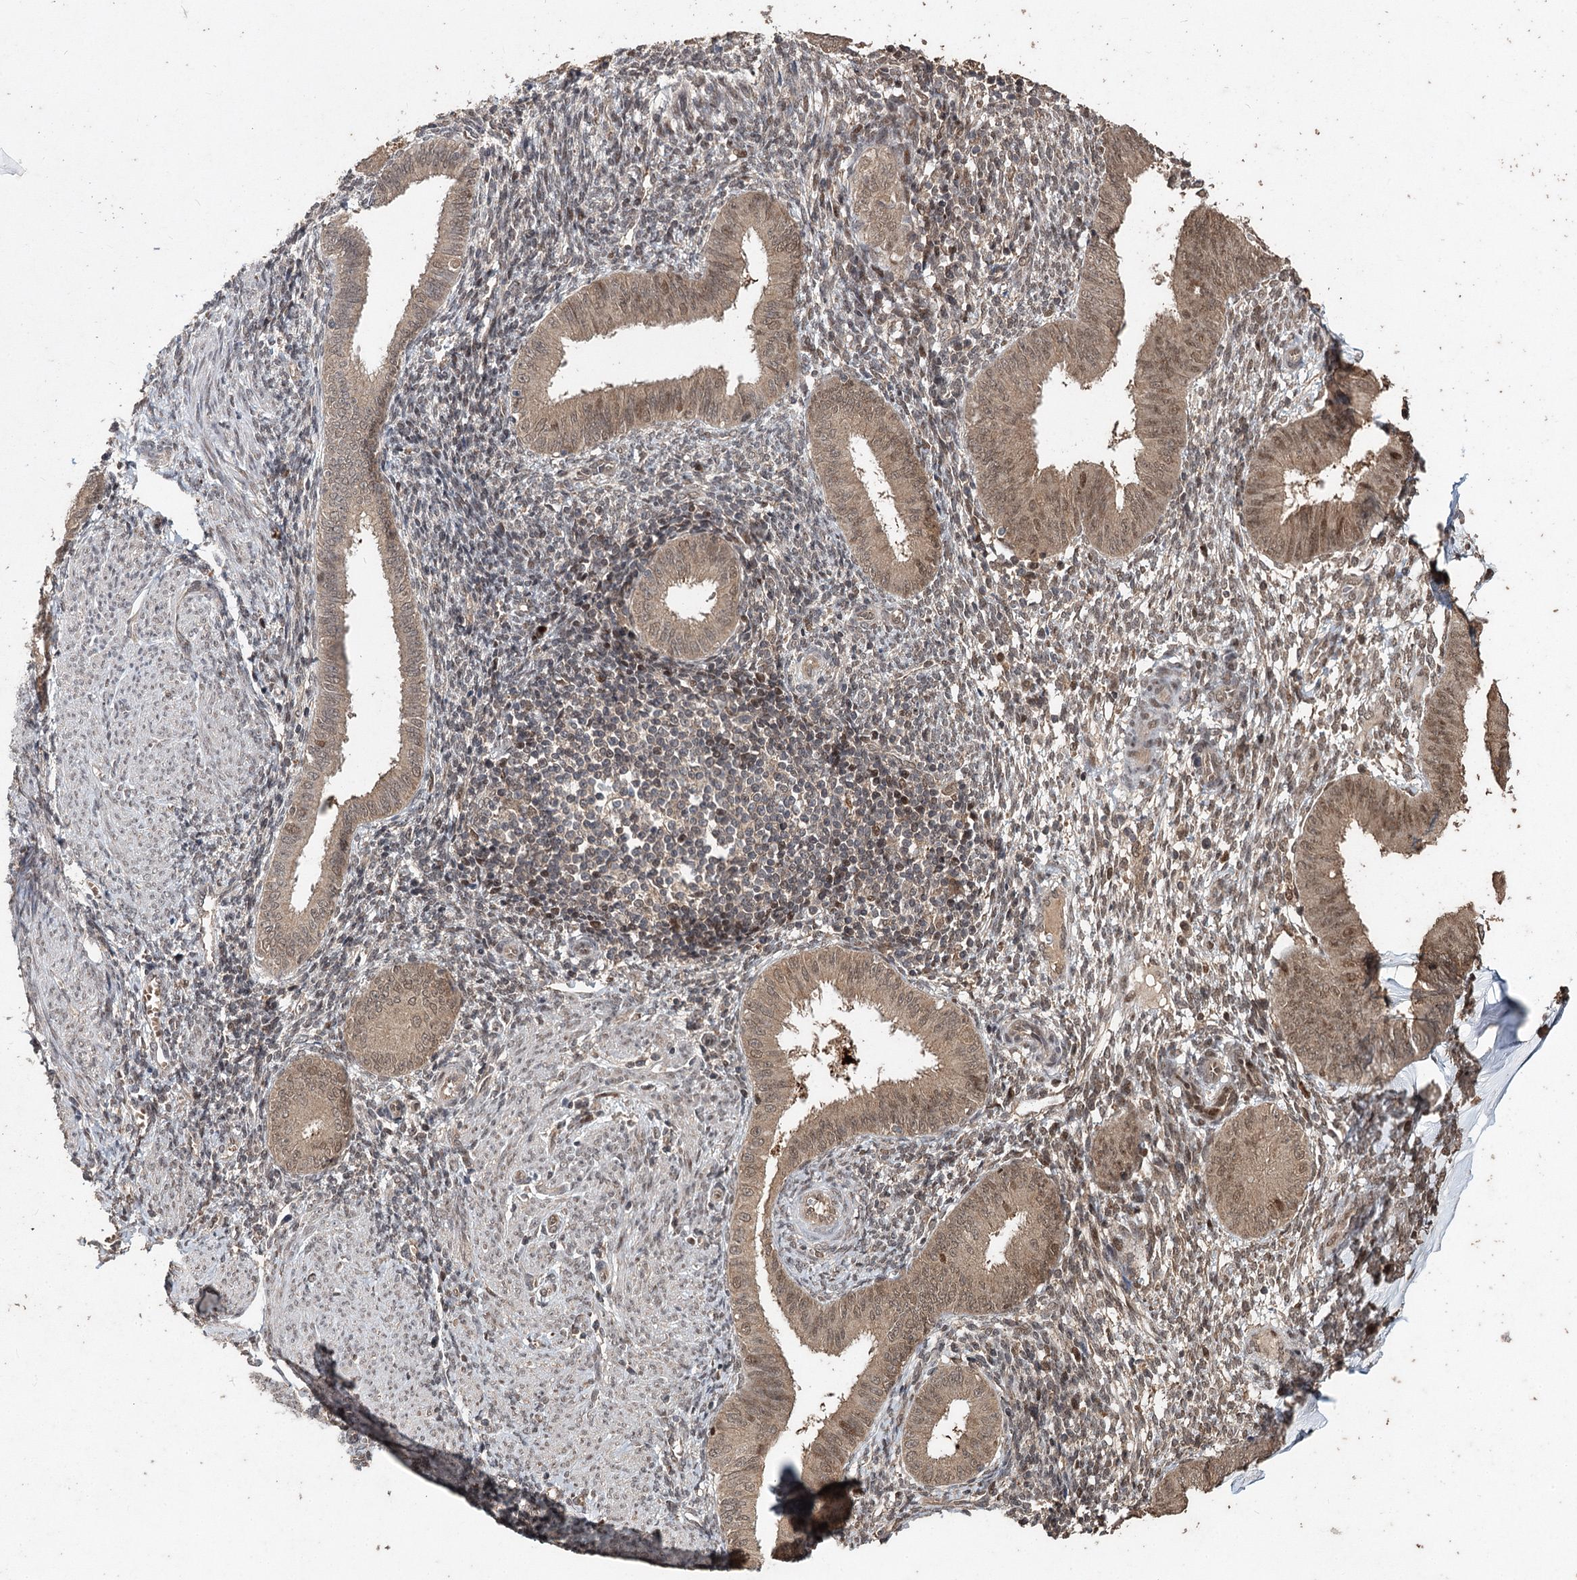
{"staining": {"intensity": "weak", "quantity": "<25%", "location": "nuclear"}, "tissue": "endometrium", "cell_type": "Cells in endometrial stroma", "image_type": "normal", "snomed": [{"axis": "morphology", "description": "Normal tissue, NOS"}, {"axis": "topography", "description": "Uterus"}, {"axis": "topography", "description": "Endometrium"}], "caption": "A histopathology image of endometrium stained for a protein displays no brown staining in cells in endometrial stroma.", "gene": "FBXO7", "patient": {"sex": "female", "age": 48}}